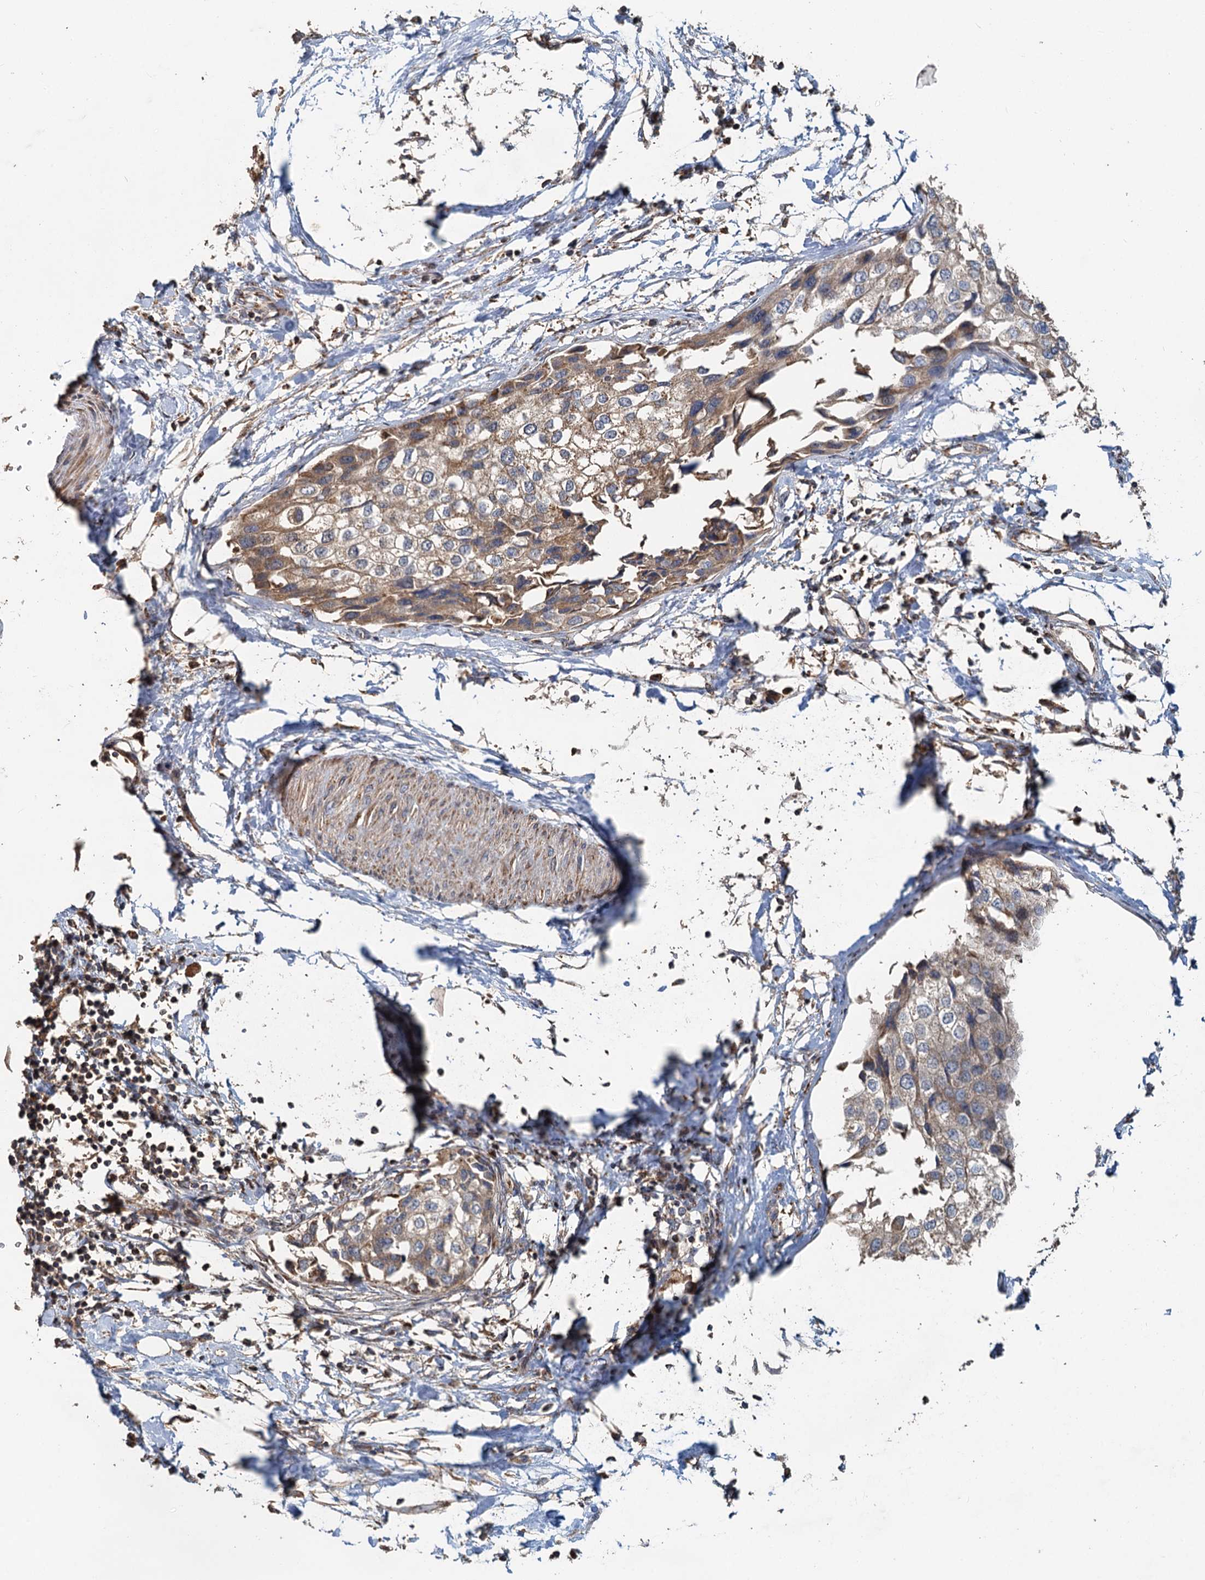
{"staining": {"intensity": "moderate", "quantity": ">75%", "location": "cytoplasmic/membranous"}, "tissue": "urothelial cancer", "cell_type": "Tumor cells", "image_type": "cancer", "snomed": [{"axis": "morphology", "description": "Urothelial carcinoma, High grade"}, {"axis": "topography", "description": "Urinary bladder"}], "caption": "There is medium levels of moderate cytoplasmic/membranous expression in tumor cells of high-grade urothelial carcinoma, as demonstrated by immunohistochemical staining (brown color).", "gene": "SDS", "patient": {"sex": "male", "age": 64}}